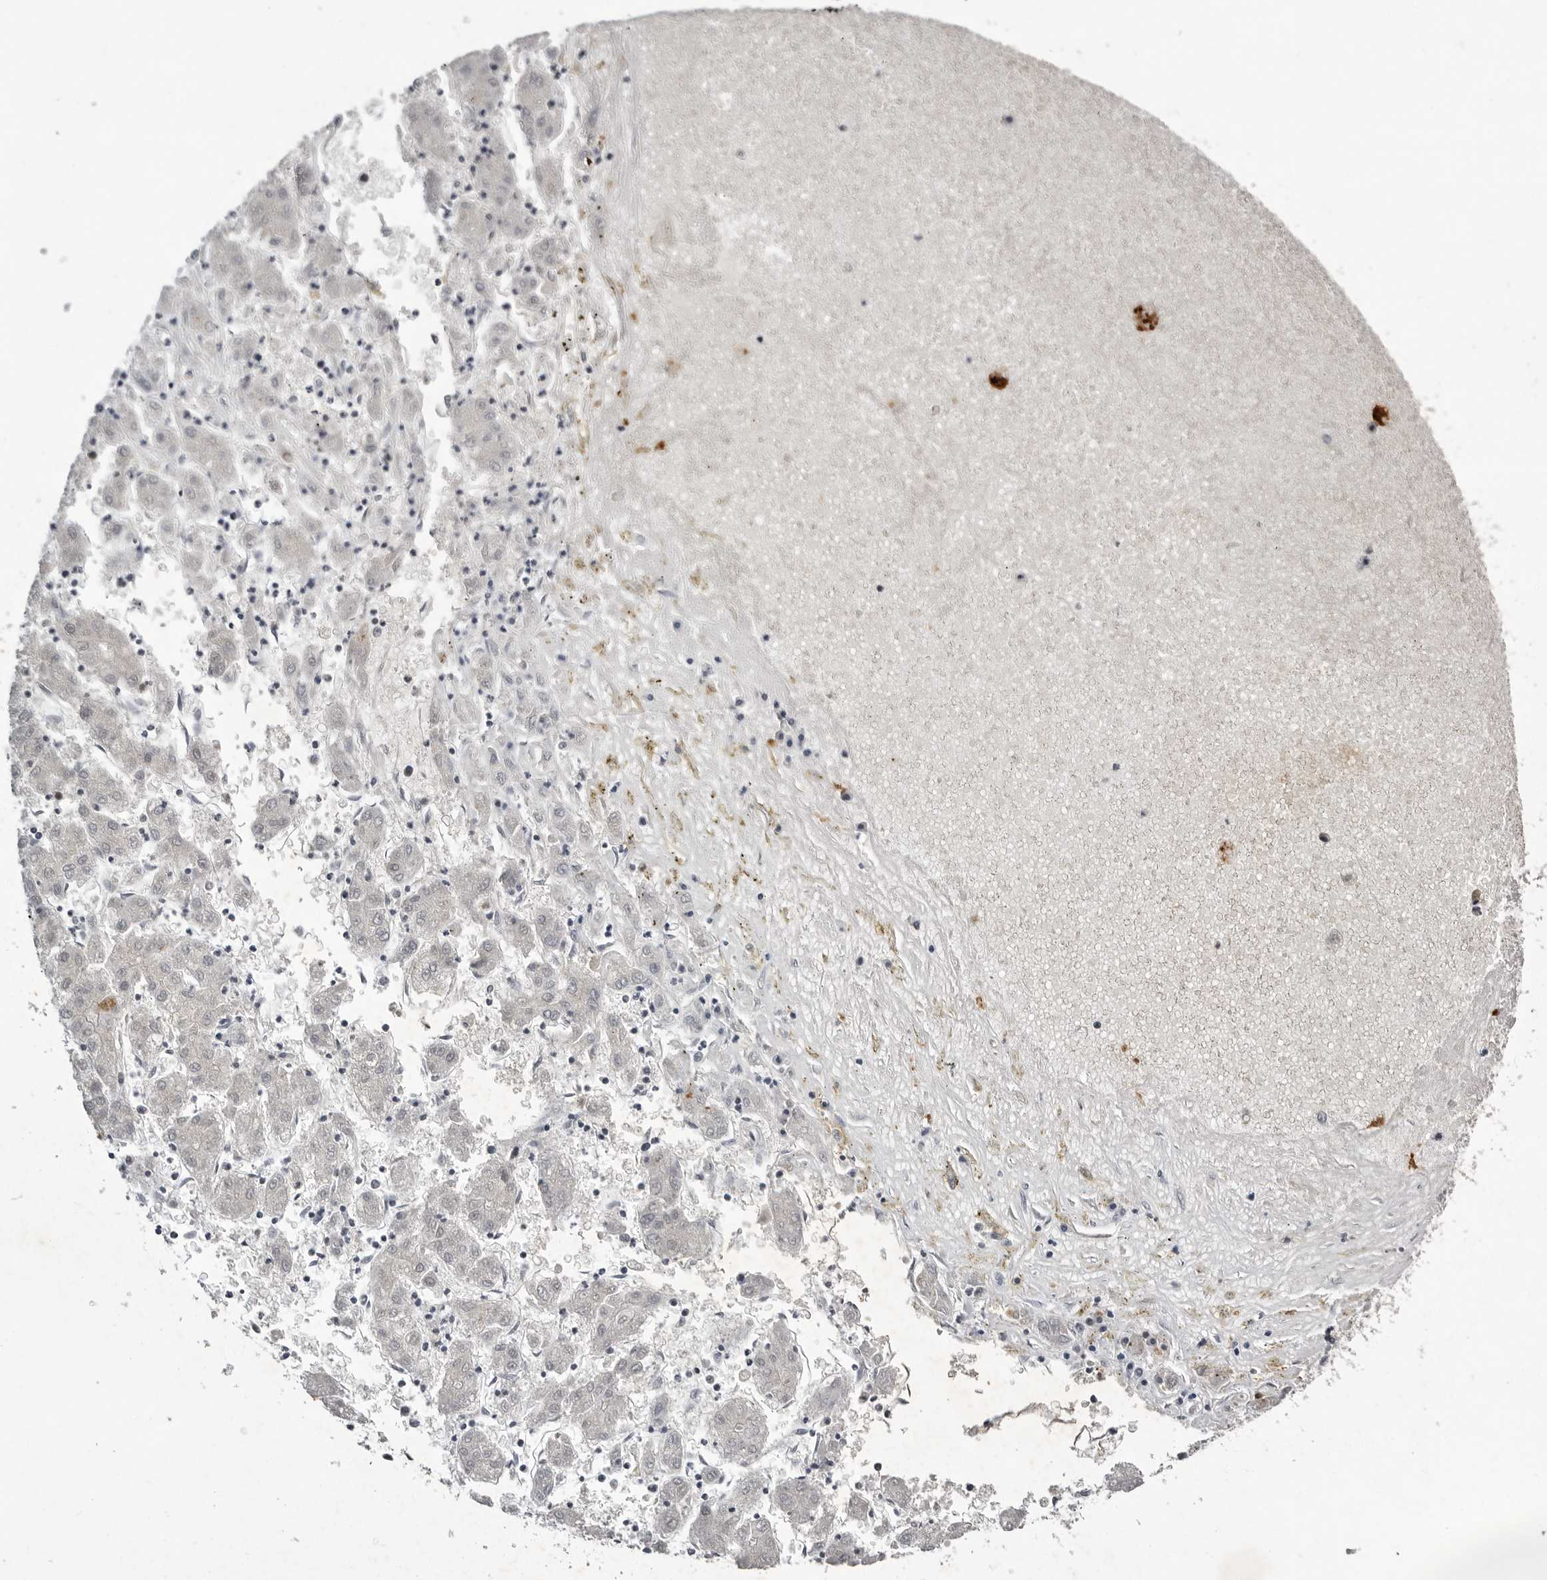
{"staining": {"intensity": "negative", "quantity": "none", "location": "none"}, "tissue": "liver cancer", "cell_type": "Tumor cells", "image_type": "cancer", "snomed": [{"axis": "morphology", "description": "Carcinoma, Hepatocellular, NOS"}, {"axis": "topography", "description": "Liver"}], "caption": "The photomicrograph exhibits no significant expression in tumor cells of liver cancer (hepatocellular carcinoma). Brightfield microscopy of IHC stained with DAB (brown) and hematoxylin (blue), captured at high magnification.", "gene": "RRM1", "patient": {"sex": "male", "age": 72}}